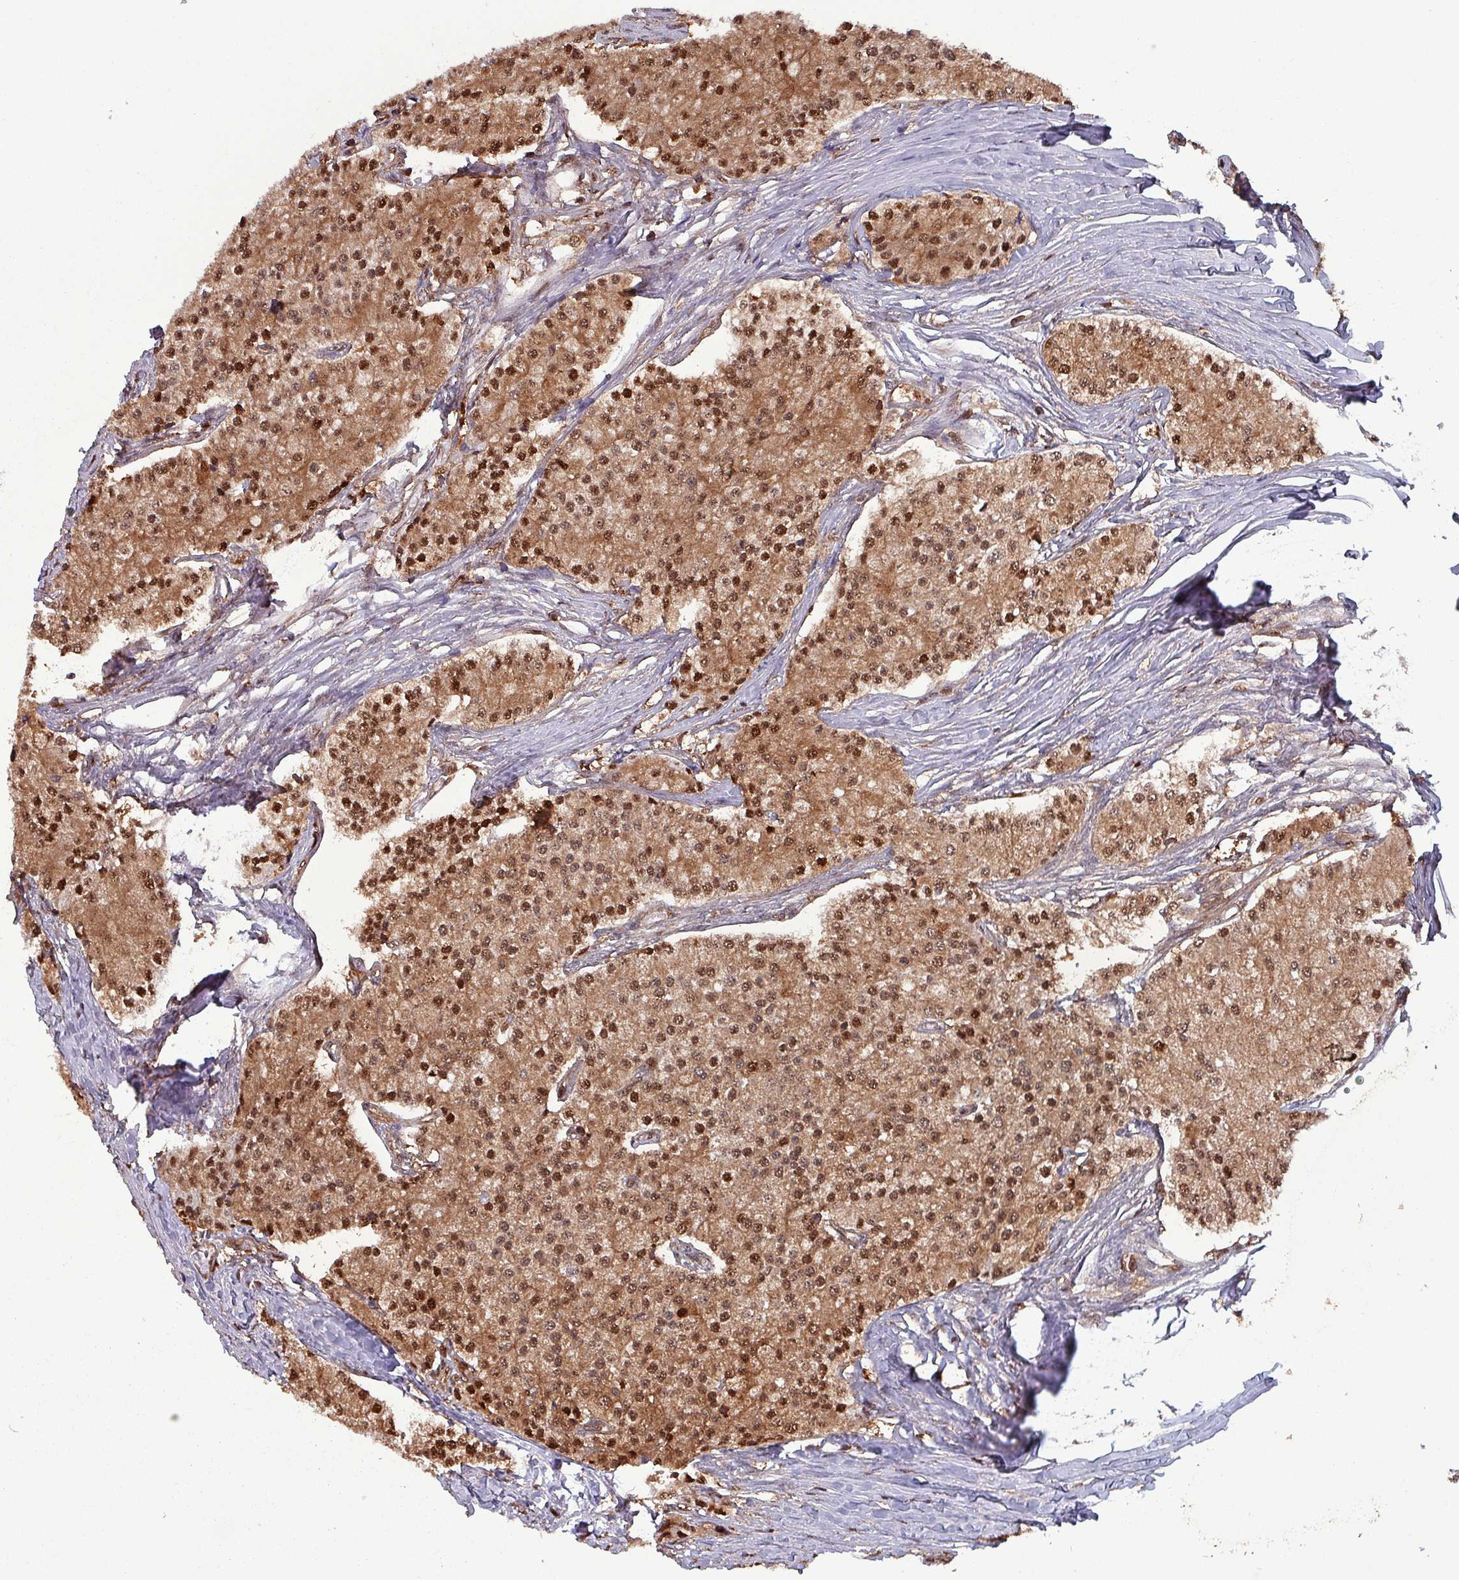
{"staining": {"intensity": "strong", "quantity": ">75%", "location": "cytoplasmic/membranous,nuclear"}, "tissue": "carcinoid", "cell_type": "Tumor cells", "image_type": "cancer", "snomed": [{"axis": "morphology", "description": "Carcinoid, malignant, NOS"}, {"axis": "topography", "description": "Colon"}], "caption": "Malignant carcinoid was stained to show a protein in brown. There is high levels of strong cytoplasmic/membranous and nuclear expression in approximately >75% of tumor cells.", "gene": "PSMB8", "patient": {"sex": "female", "age": 52}}